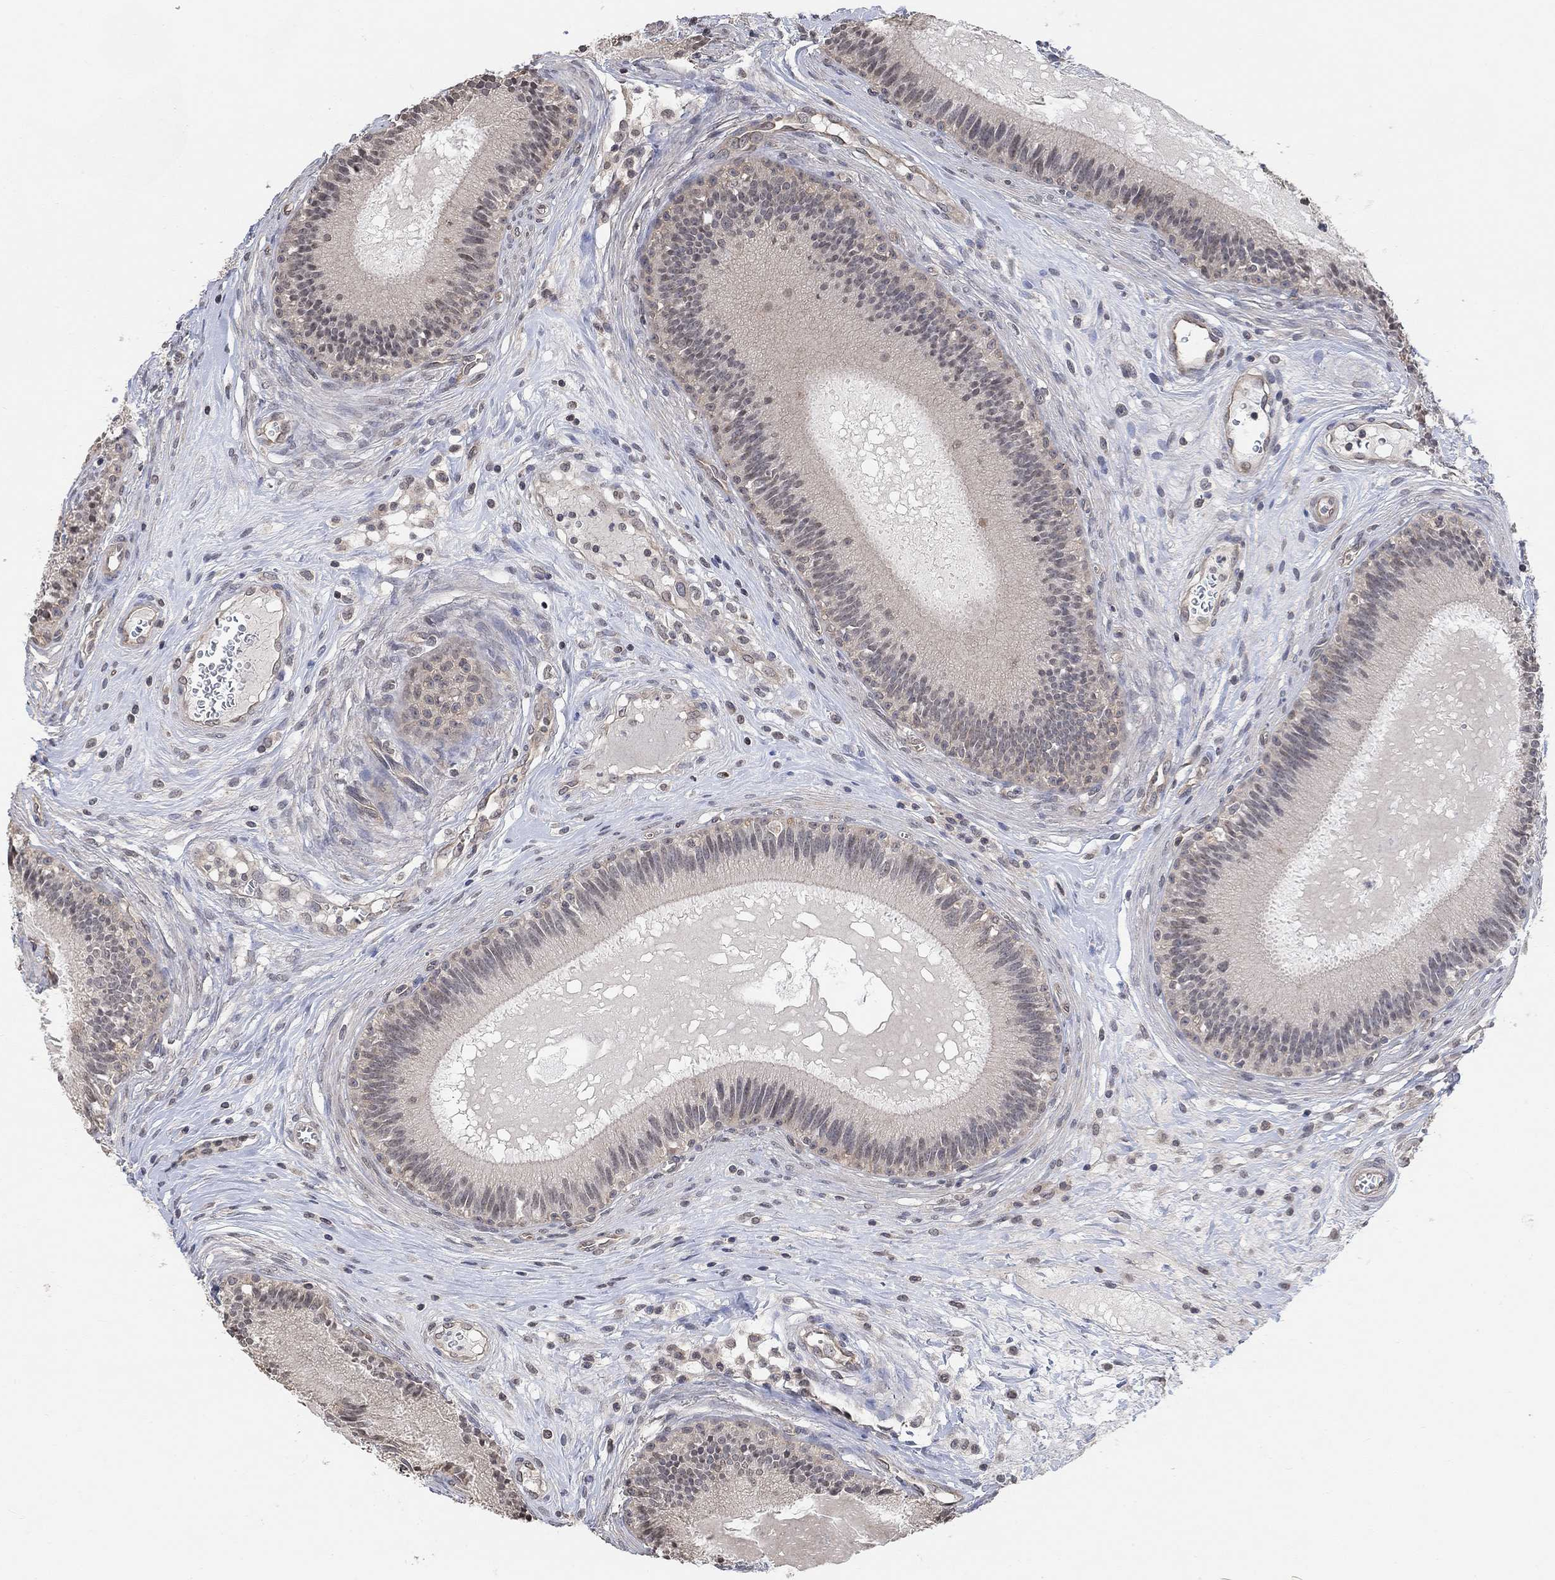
{"staining": {"intensity": "weak", "quantity": "<25%", "location": "cytoplasmic/membranous"}, "tissue": "epididymis", "cell_type": "Glandular cells", "image_type": "normal", "snomed": [{"axis": "morphology", "description": "Normal tissue, NOS"}, {"axis": "topography", "description": "Epididymis"}], "caption": "Epididymis was stained to show a protein in brown. There is no significant positivity in glandular cells. (DAB (3,3'-diaminobenzidine) immunohistochemistry visualized using brightfield microscopy, high magnification).", "gene": "UNC5B", "patient": {"sex": "male", "age": 27}}